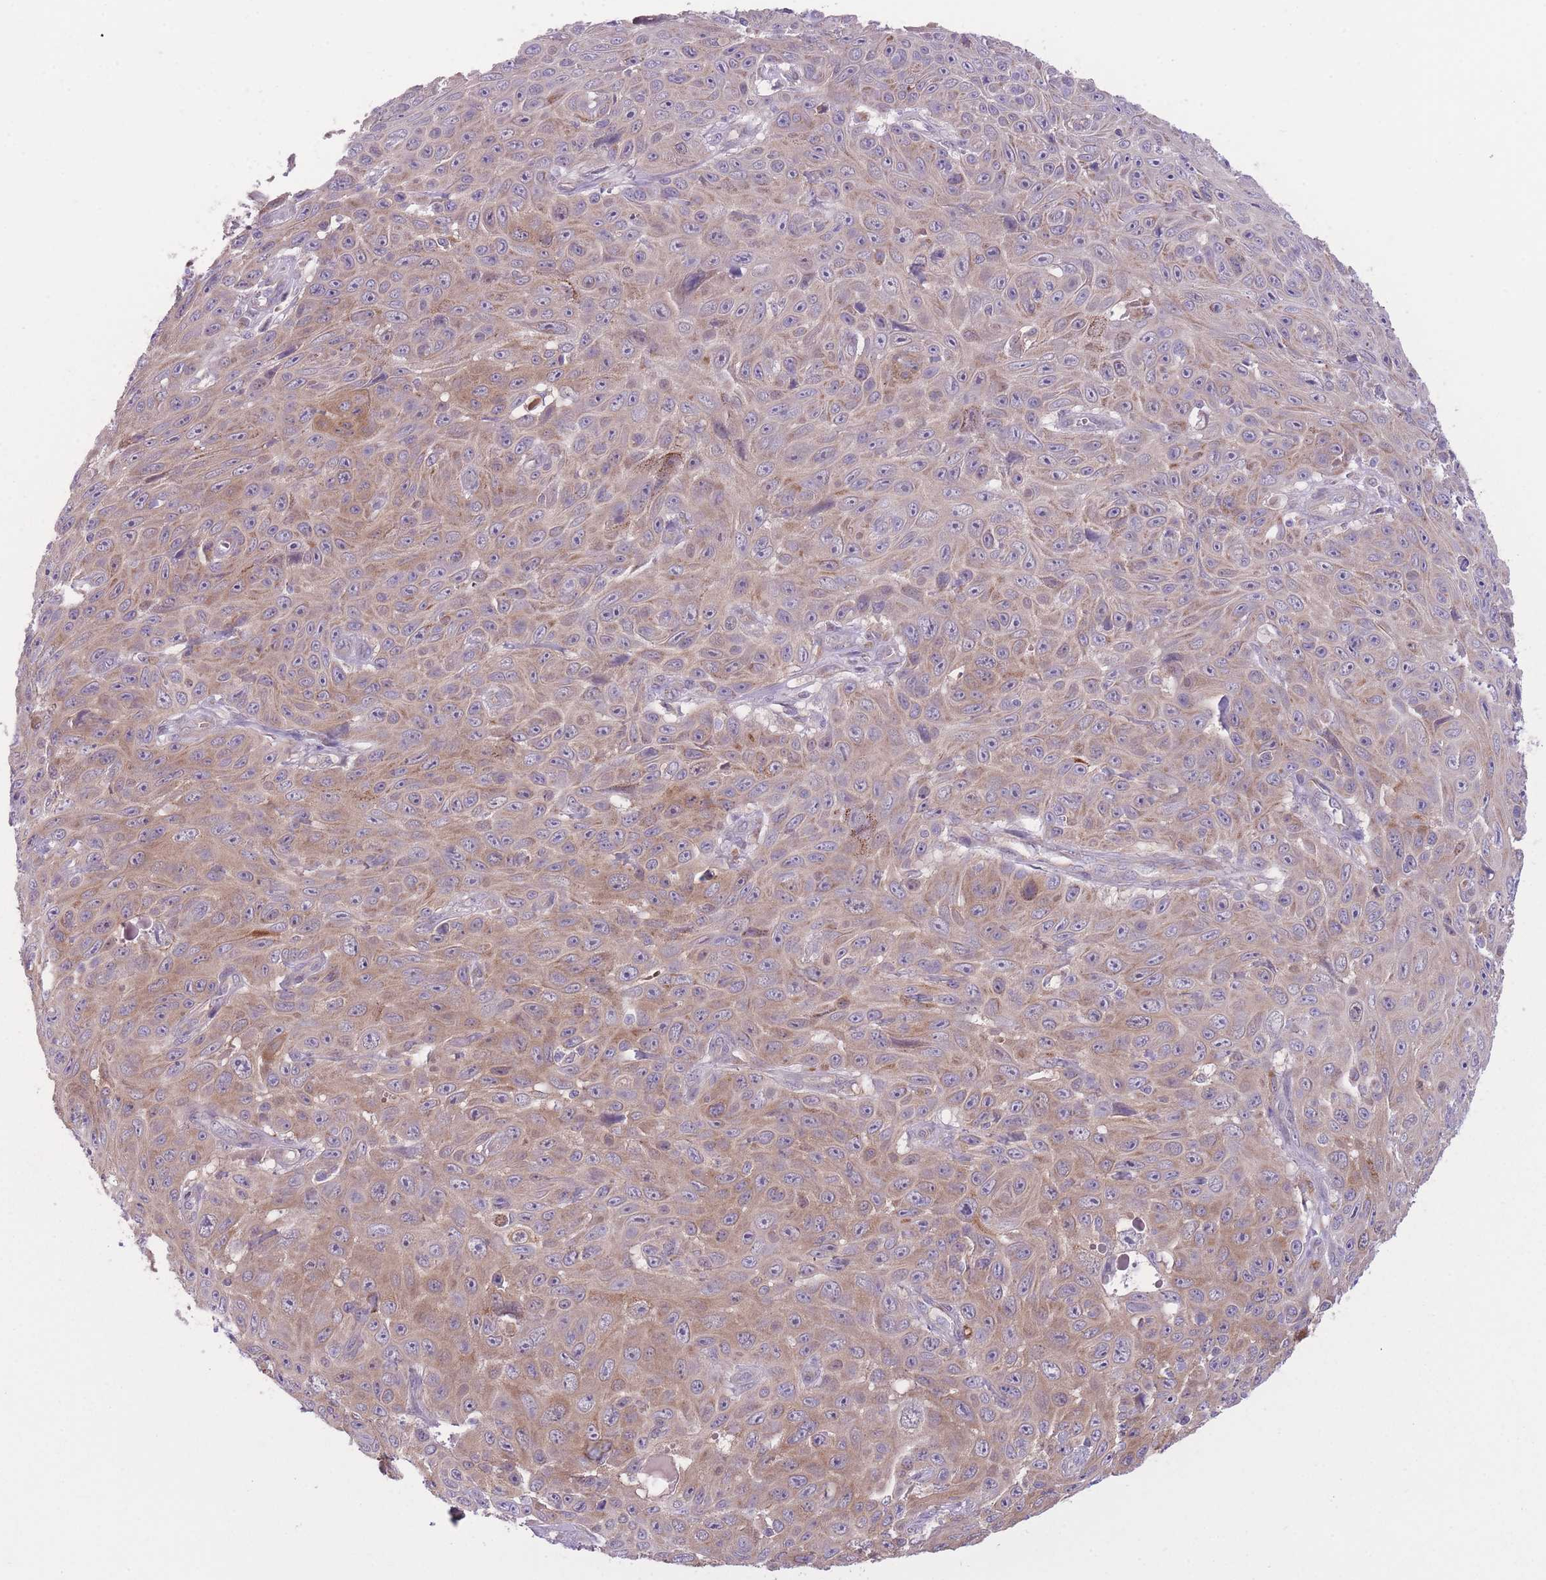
{"staining": {"intensity": "moderate", "quantity": "25%-75%", "location": "cytoplasmic/membranous"}, "tissue": "skin cancer", "cell_type": "Tumor cells", "image_type": "cancer", "snomed": [{"axis": "morphology", "description": "Squamous cell carcinoma, NOS"}, {"axis": "topography", "description": "Skin"}], "caption": "A brown stain shows moderate cytoplasmic/membranous expression of a protein in skin cancer tumor cells.", "gene": "CCT6B", "patient": {"sex": "male", "age": 82}}